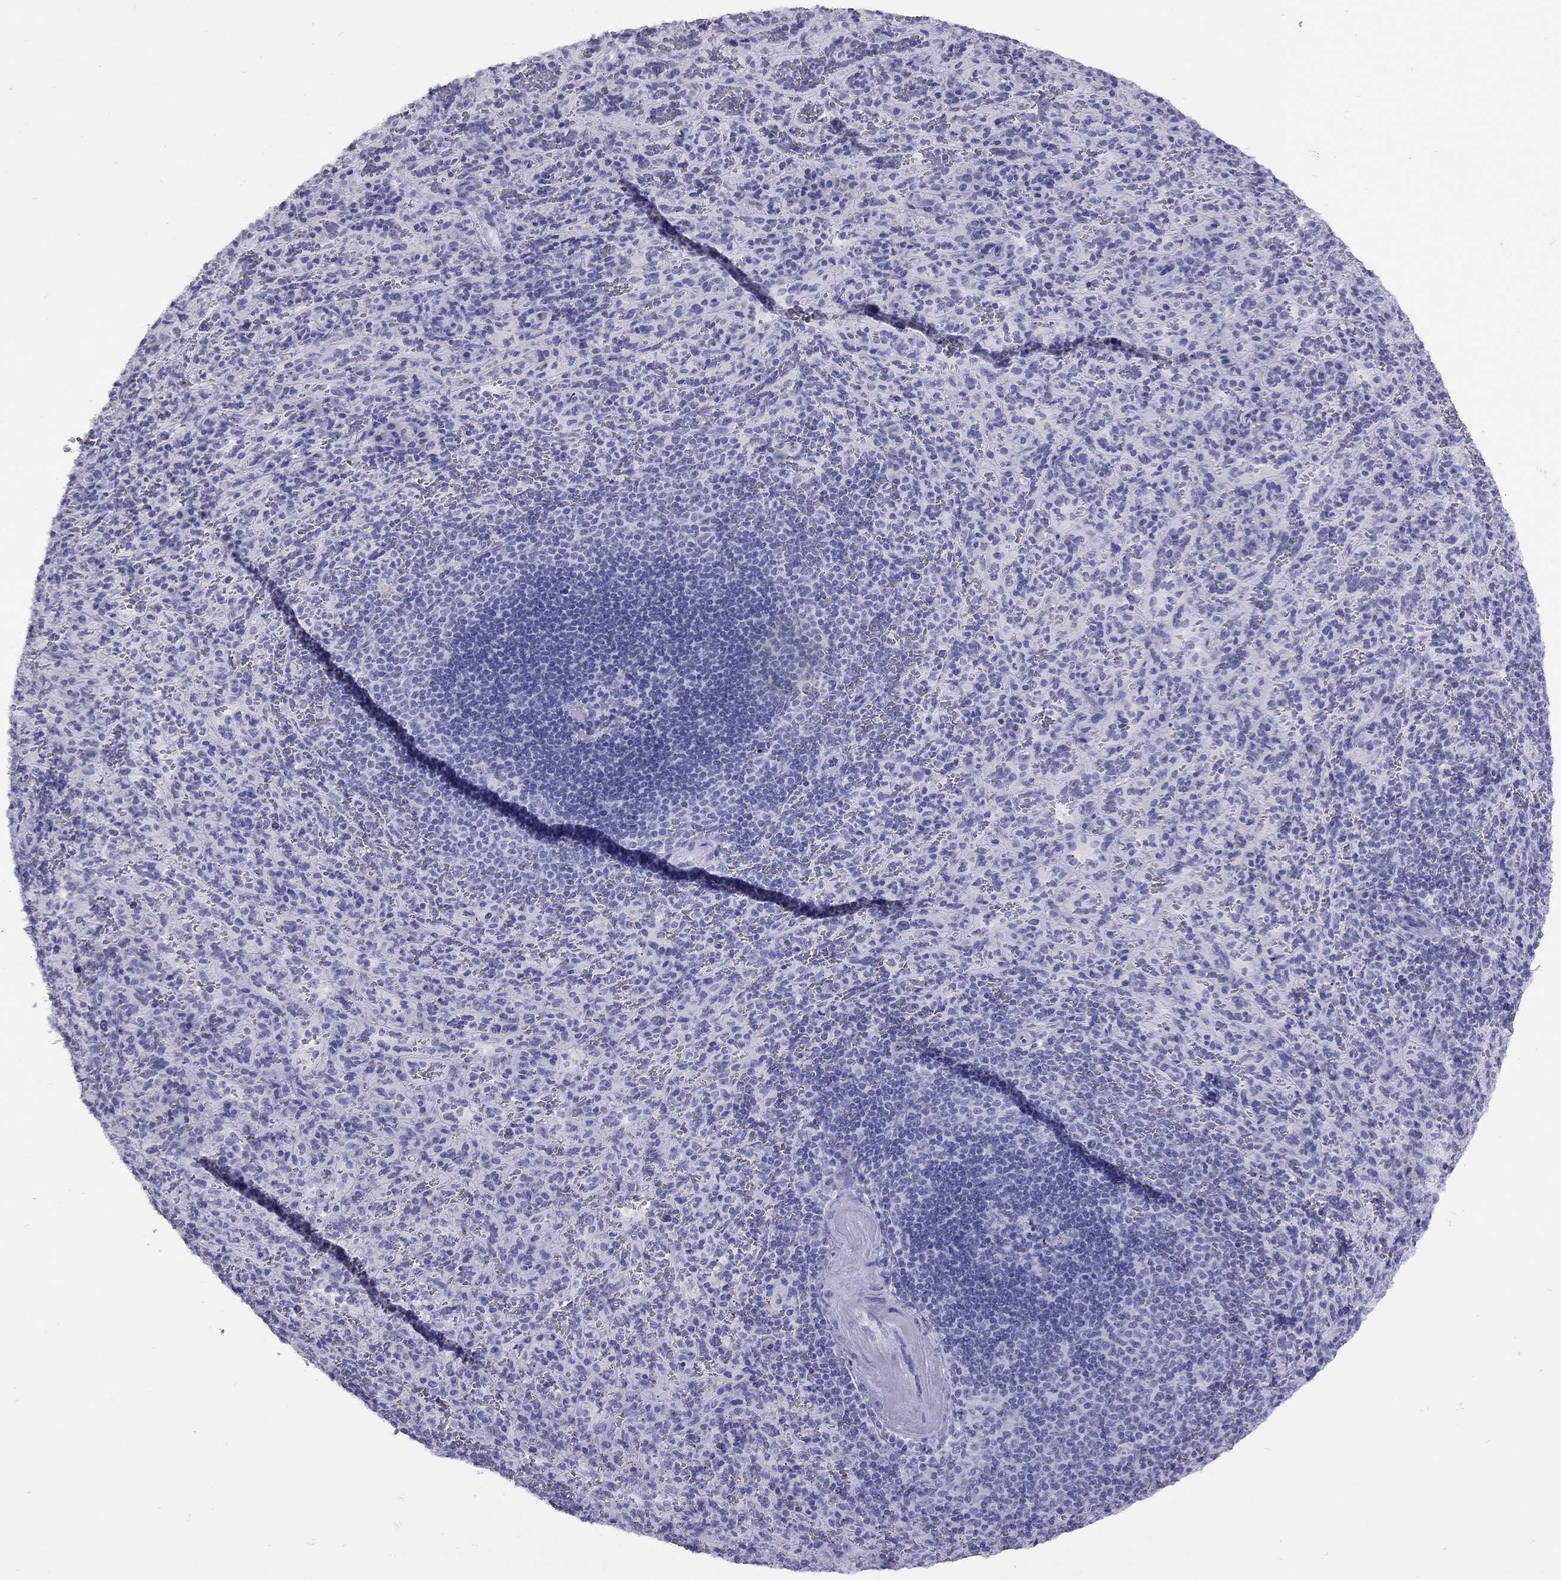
{"staining": {"intensity": "negative", "quantity": "none", "location": "none"}, "tissue": "spleen", "cell_type": "Cells in red pulp", "image_type": "normal", "snomed": [{"axis": "morphology", "description": "Normal tissue, NOS"}, {"axis": "topography", "description": "Spleen"}], "caption": "Histopathology image shows no protein staining in cells in red pulp of normal spleen.", "gene": "LYAR", "patient": {"sex": "male", "age": 57}}